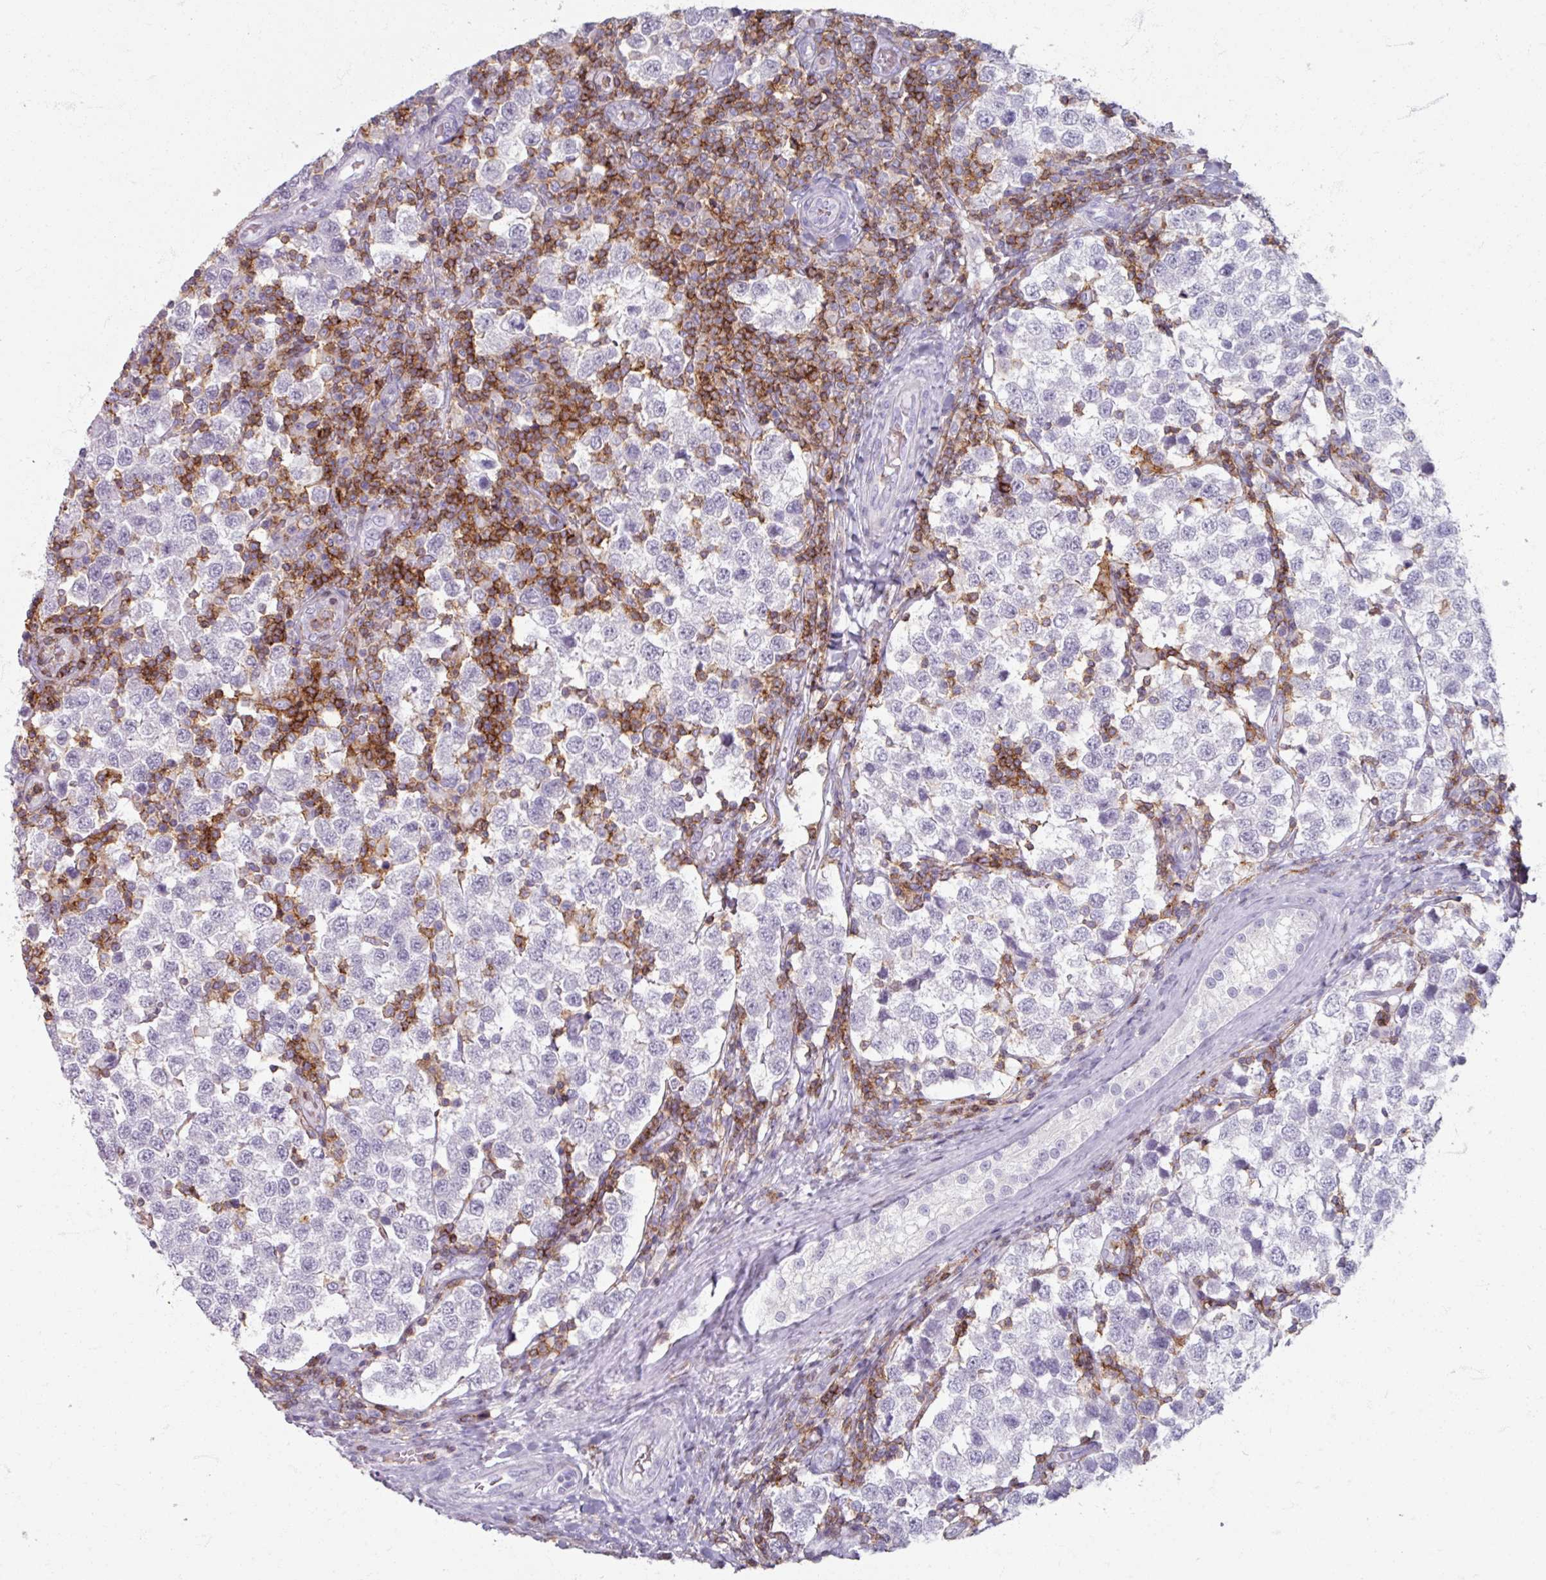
{"staining": {"intensity": "negative", "quantity": "none", "location": "none"}, "tissue": "testis cancer", "cell_type": "Tumor cells", "image_type": "cancer", "snomed": [{"axis": "morphology", "description": "Seminoma, NOS"}, {"axis": "topography", "description": "Testis"}], "caption": "This is a photomicrograph of IHC staining of testis seminoma, which shows no staining in tumor cells.", "gene": "PTPRC", "patient": {"sex": "male", "age": 34}}